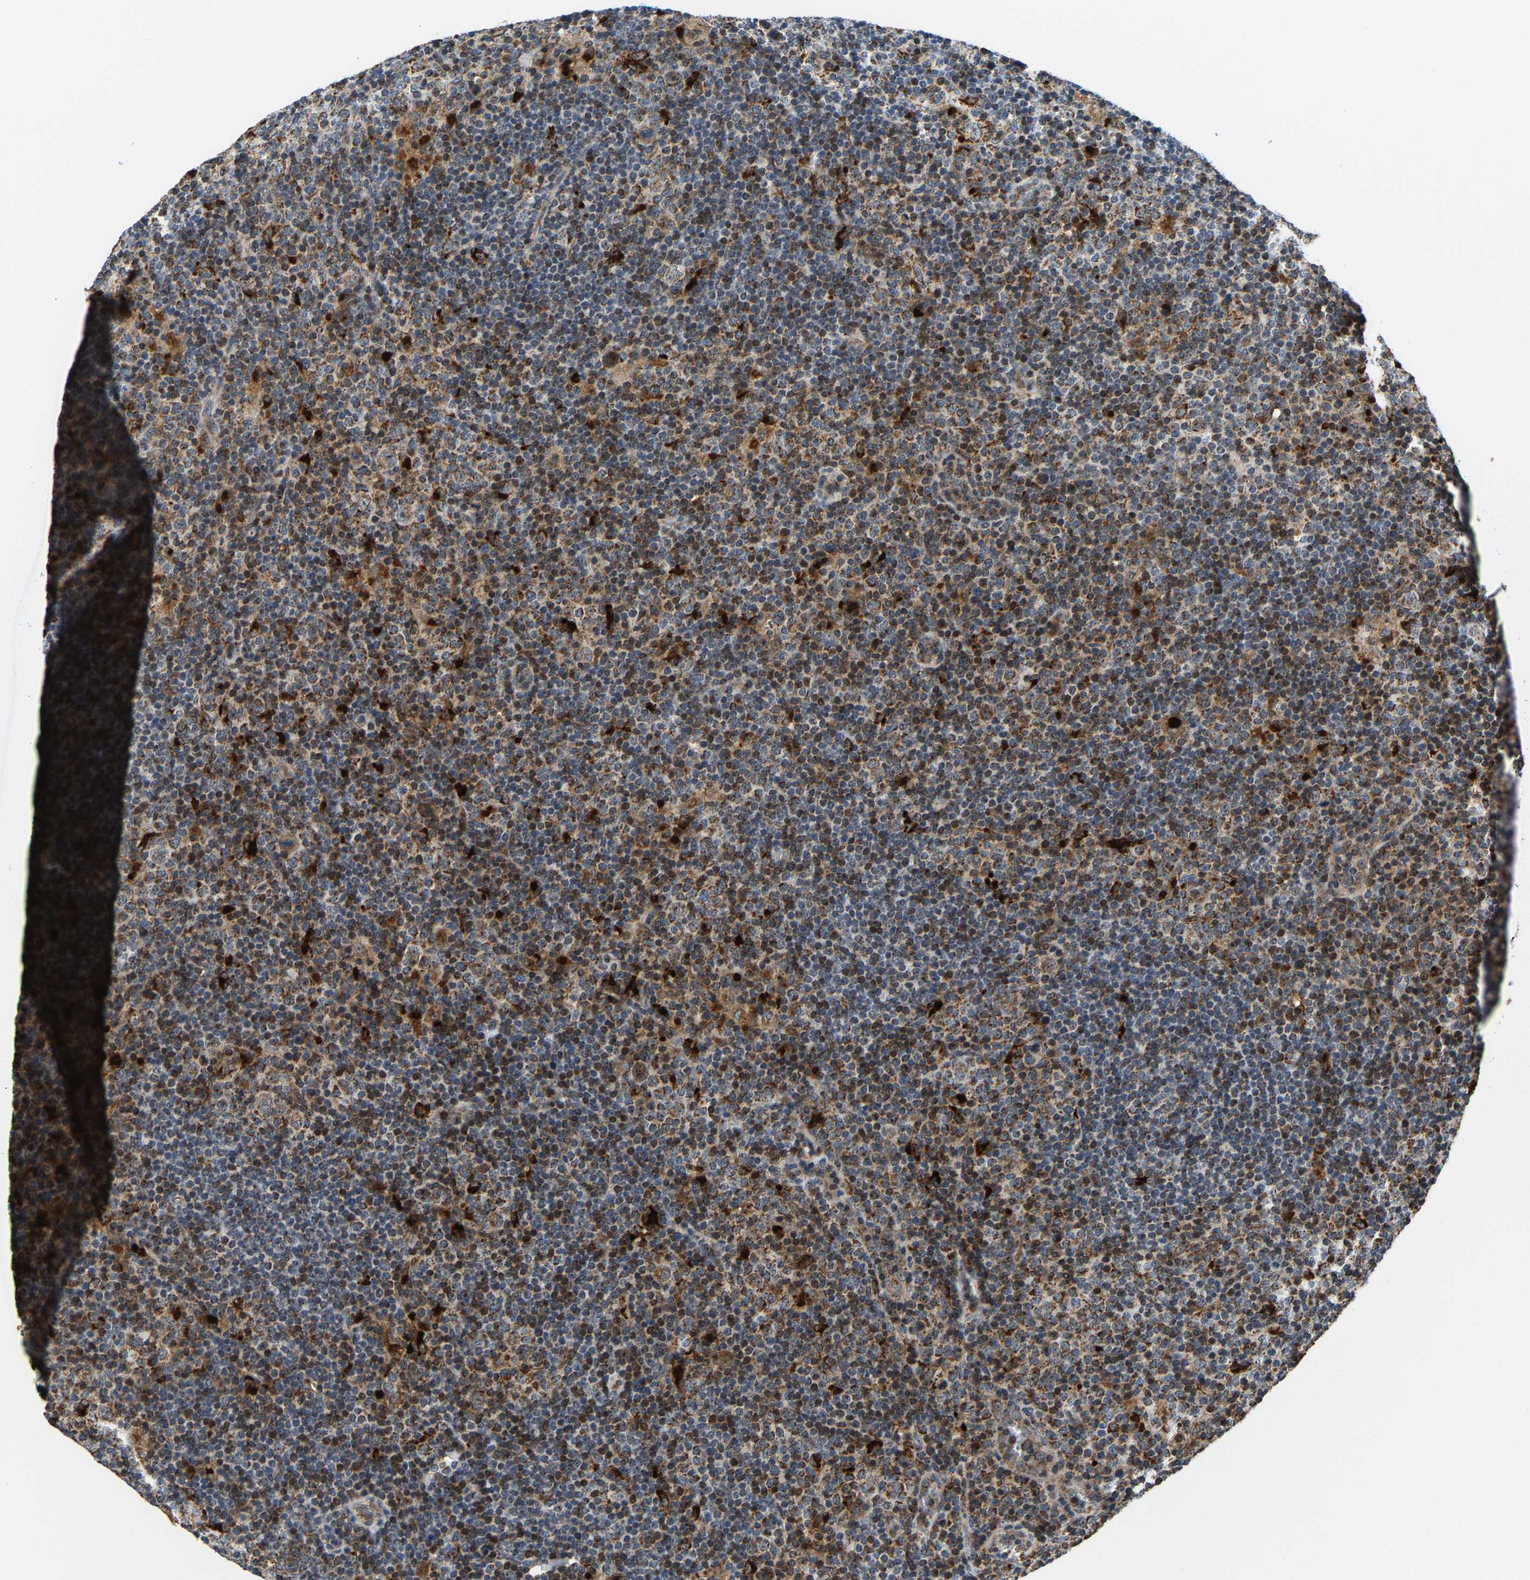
{"staining": {"intensity": "weak", "quantity": ">75%", "location": "cytoplasmic/membranous"}, "tissue": "lymphoma", "cell_type": "Tumor cells", "image_type": "cancer", "snomed": [{"axis": "morphology", "description": "Hodgkin's disease, NOS"}, {"axis": "topography", "description": "Lymph node"}], "caption": "Tumor cells display low levels of weak cytoplasmic/membranous expression in about >75% of cells in Hodgkin's disease.", "gene": "GIMAP7", "patient": {"sex": "female", "age": 57}}